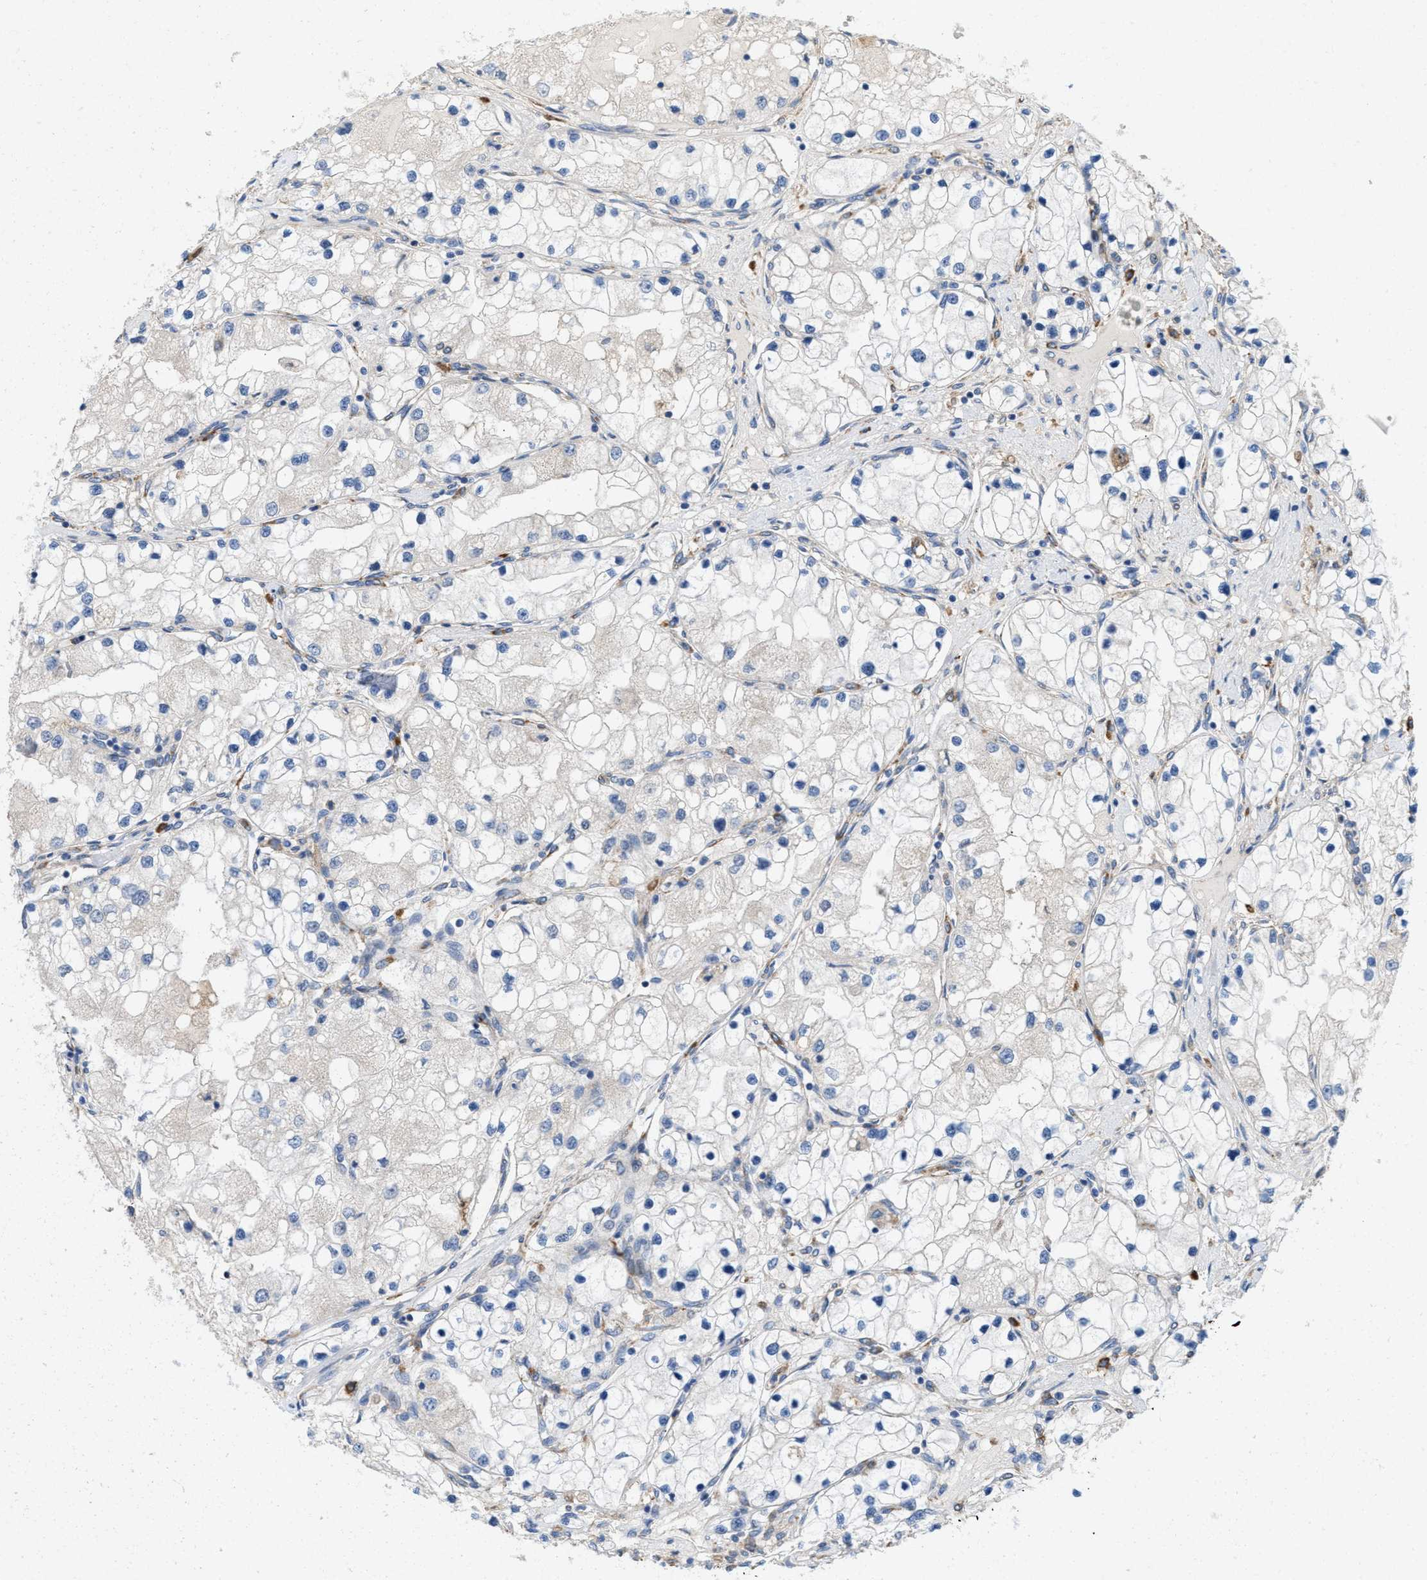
{"staining": {"intensity": "negative", "quantity": "none", "location": "none"}, "tissue": "renal cancer", "cell_type": "Tumor cells", "image_type": "cancer", "snomed": [{"axis": "morphology", "description": "Adenocarcinoma, NOS"}, {"axis": "topography", "description": "Kidney"}], "caption": "Tumor cells are negative for protein expression in human renal cancer (adenocarcinoma).", "gene": "DYNC2I1", "patient": {"sex": "male", "age": 68}}